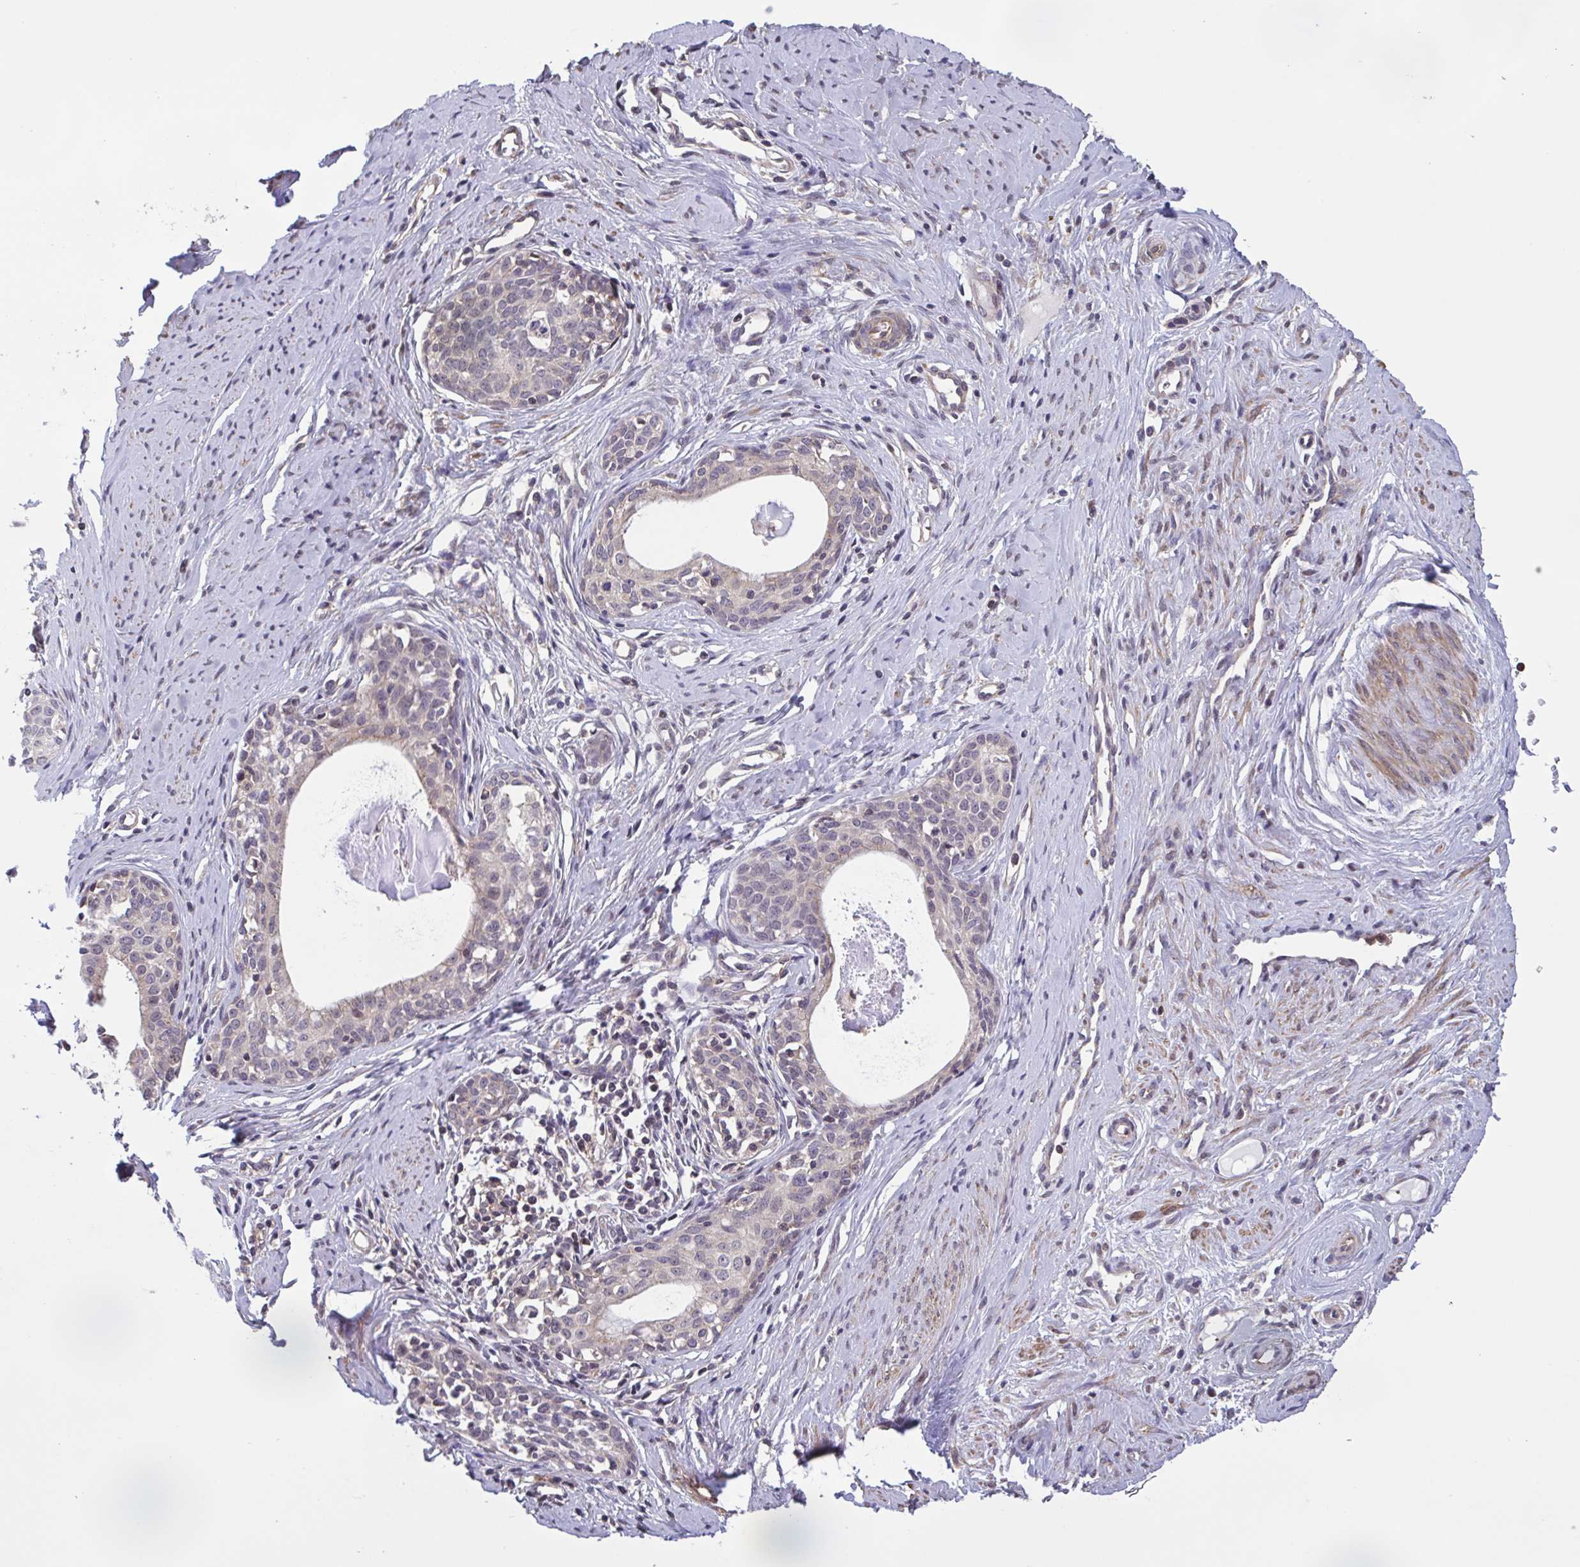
{"staining": {"intensity": "weak", "quantity": "<25%", "location": "cytoplasmic/membranous"}, "tissue": "cervical cancer", "cell_type": "Tumor cells", "image_type": "cancer", "snomed": [{"axis": "morphology", "description": "Squamous cell carcinoma, NOS"}, {"axis": "morphology", "description": "Adenocarcinoma, NOS"}, {"axis": "topography", "description": "Cervix"}], "caption": "There is no significant positivity in tumor cells of cervical cancer (adenocarcinoma).", "gene": "ZNF200", "patient": {"sex": "female", "age": 52}}